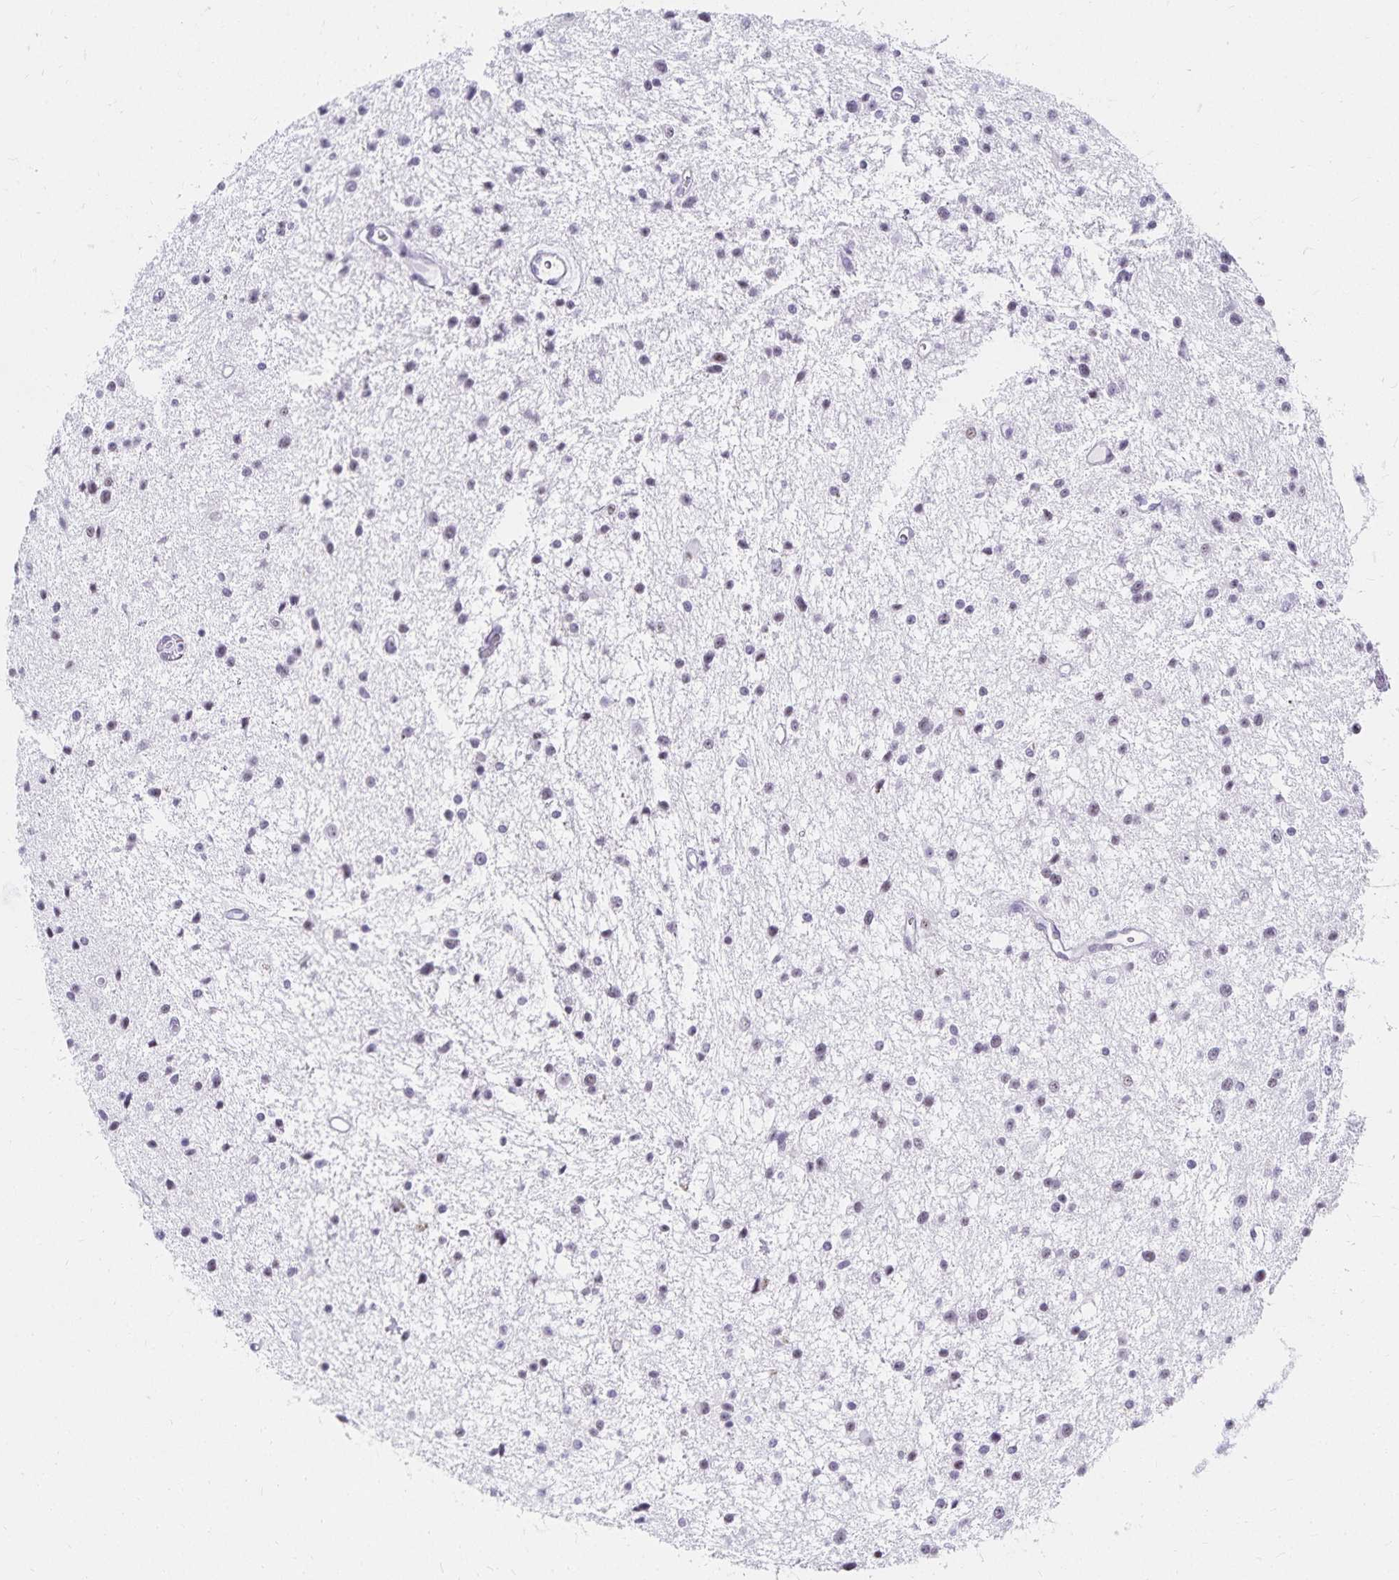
{"staining": {"intensity": "negative", "quantity": "none", "location": "none"}, "tissue": "glioma", "cell_type": "Tumor cells", "image_type": "cancer", "snomed": [{"axis": "morphology", "description": "Glioma, malignant, Low grade"}, {"axis": "topography", "description": "Brain"}], "caption": "A high-resolution histopathology image shows immunohistochemistry (IHC) staining of glioma, which demonstrates no significant expression in tumor cells.", "gene": "C20orf85", "patient": {"sex": "male", "age": 43}}